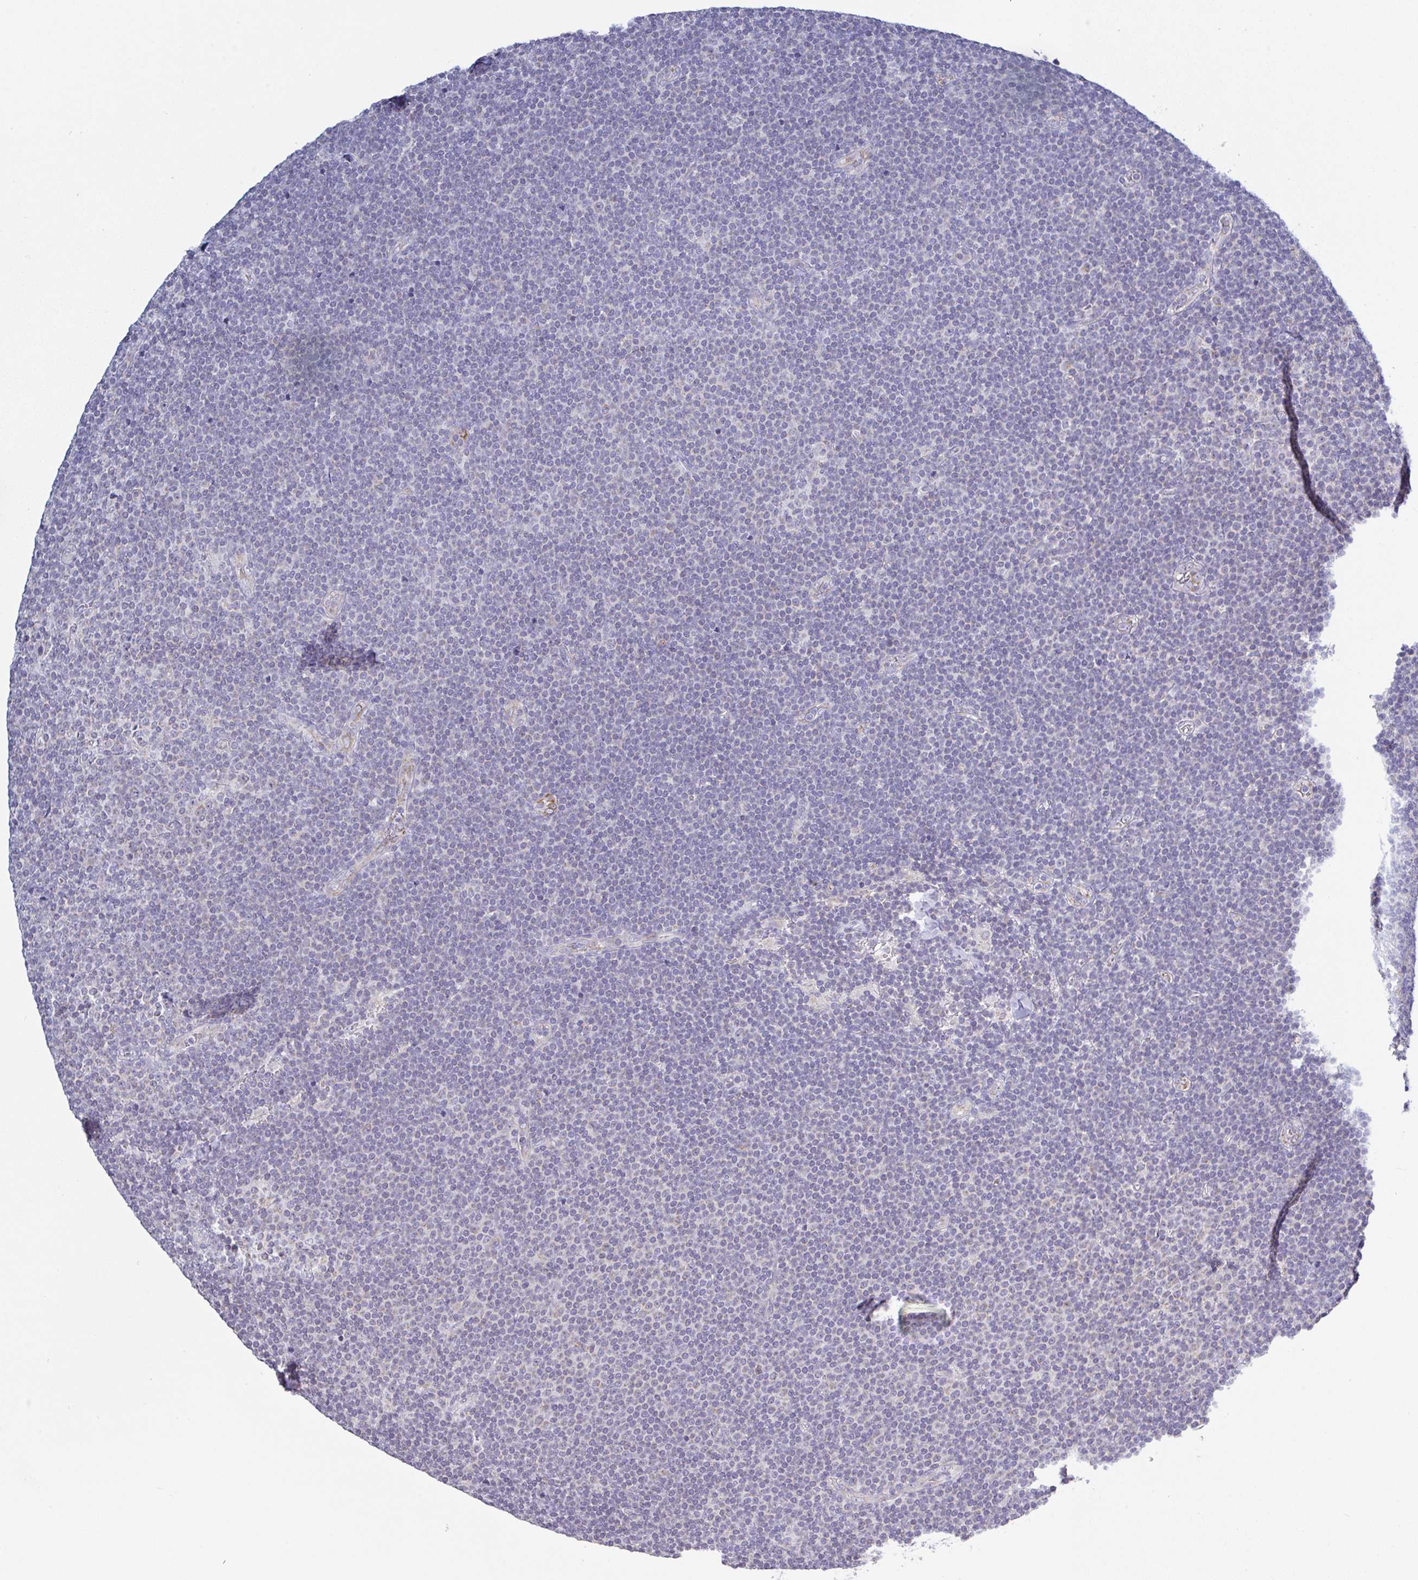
{"staining": {"intensity": "negative", "quantity": "none", "location": "none"}, "tissue": "lymphoma", "cell_type": "Tumor cells", "image_type": "cancer", "snomed": [{"axis": "morphology", "description": "Malignant lymphoma, non-Hodgkin's type, Low grade"}, {"axis": "topography", "description": "Lymph node"}], "caption": "Immunohistochemistry (IHC) photomicrograph of neoplastic tissue: low-grade malignant lymphoma, non-Hodgkin's type stained with DAB (3,3'-diaminobenzidine) reveals no significant protein expression in tumor cells.", "gene": "PLCD4", "patient": {"sex": "male", "age": 48}}